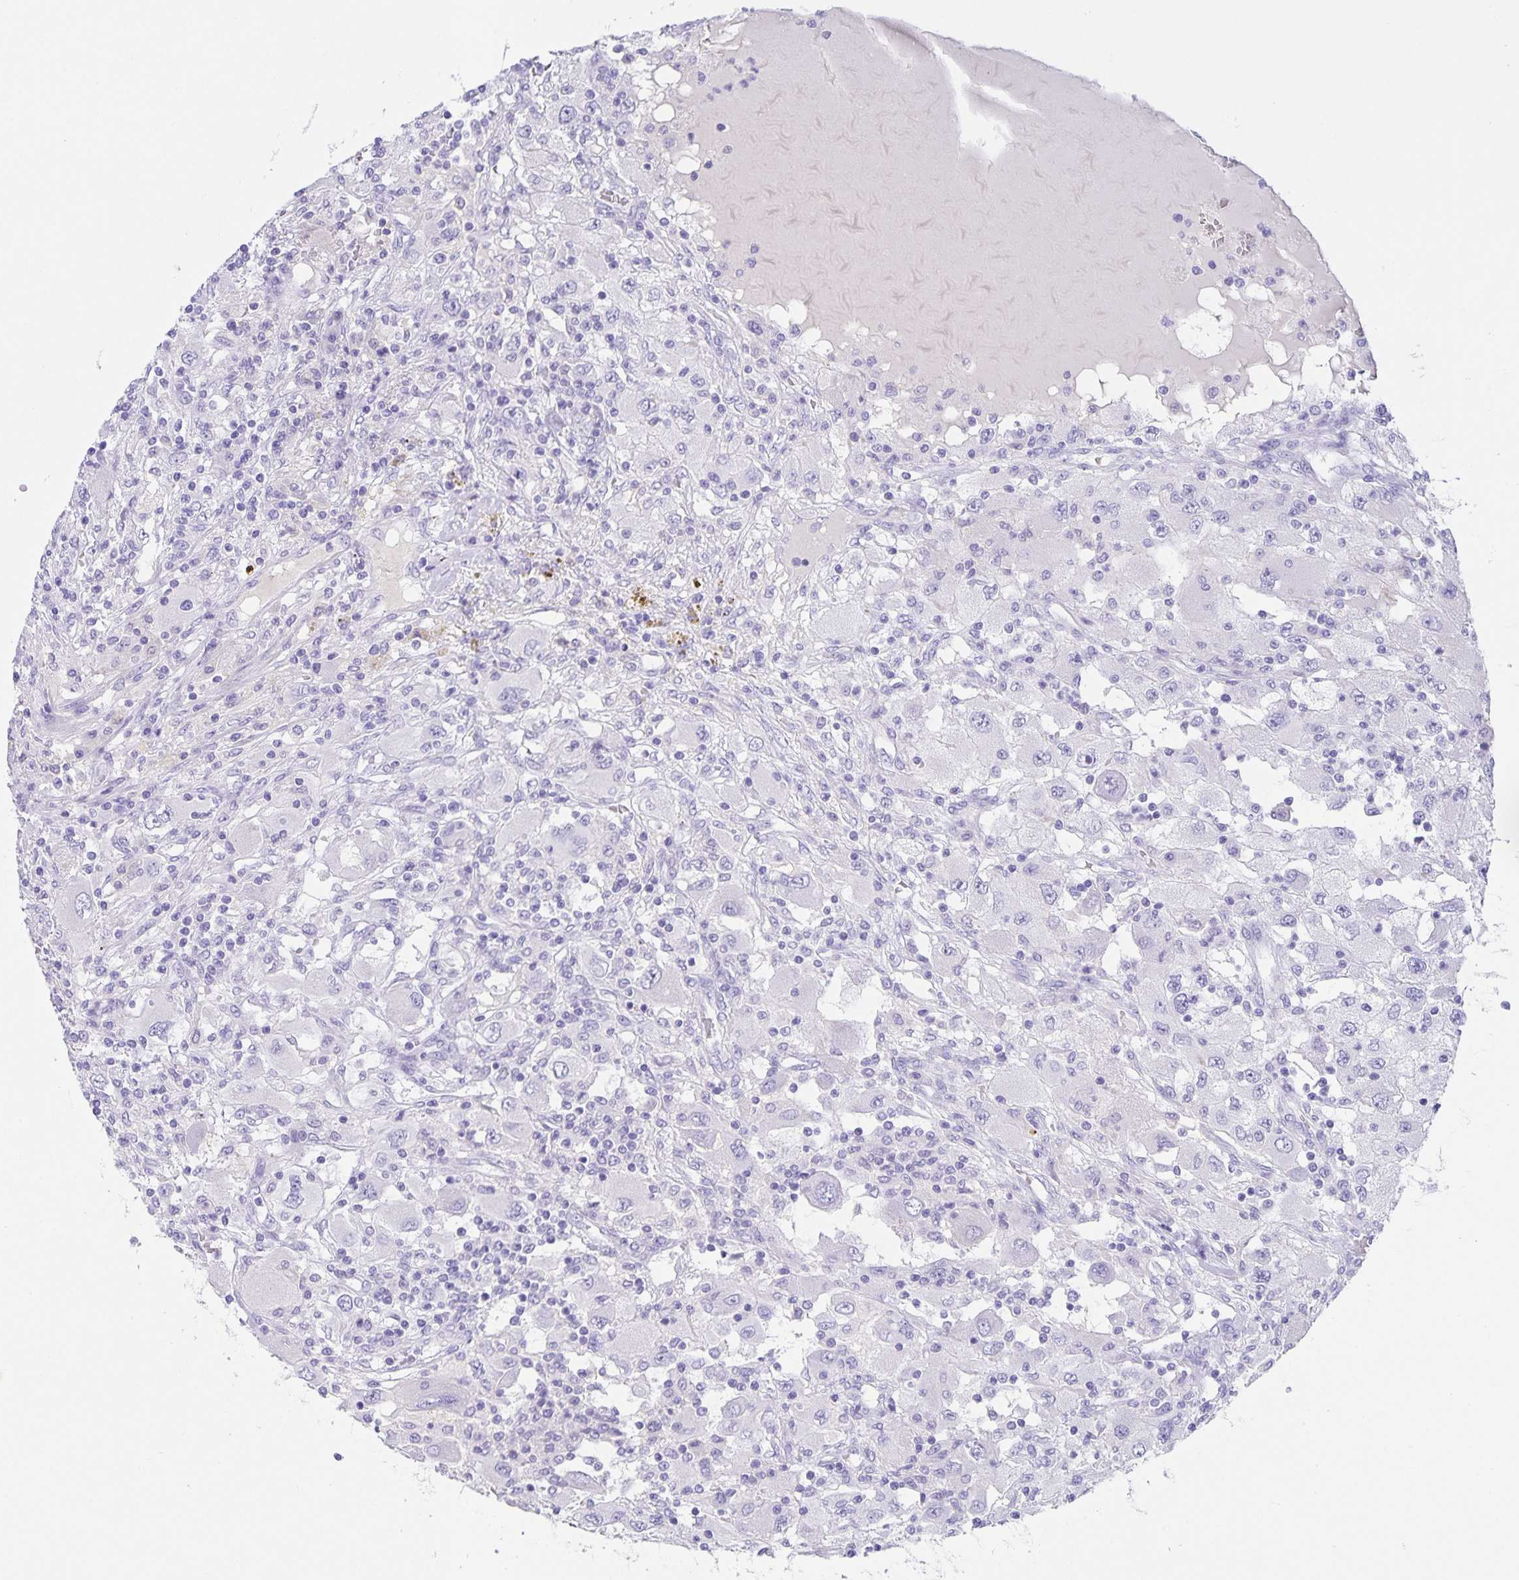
{"staining": {"intensity": "negative", "quantity": "none", "location": "none"}, "tissue": "renal cancer", "cell_type": "Tumor cells", "image_type": "cancer", "snomed": [{"axis": "morphology", "description": "Adenocarcinoma, NOS"}, {"axis": "topography", "description": "Kidney"}], "caption": "DAB immunohistochemical staining of human renal cancer (adenocarcinoma) demonstrates no significant expression in tumor cells. (DAB (3,3'-diaminobenzidine) immunohistochemistry (IHC) visualized using brightfield microscopy, high magnification).", "gene": "UBQLN3", "patient": {"sex": "female", "age": 67}}